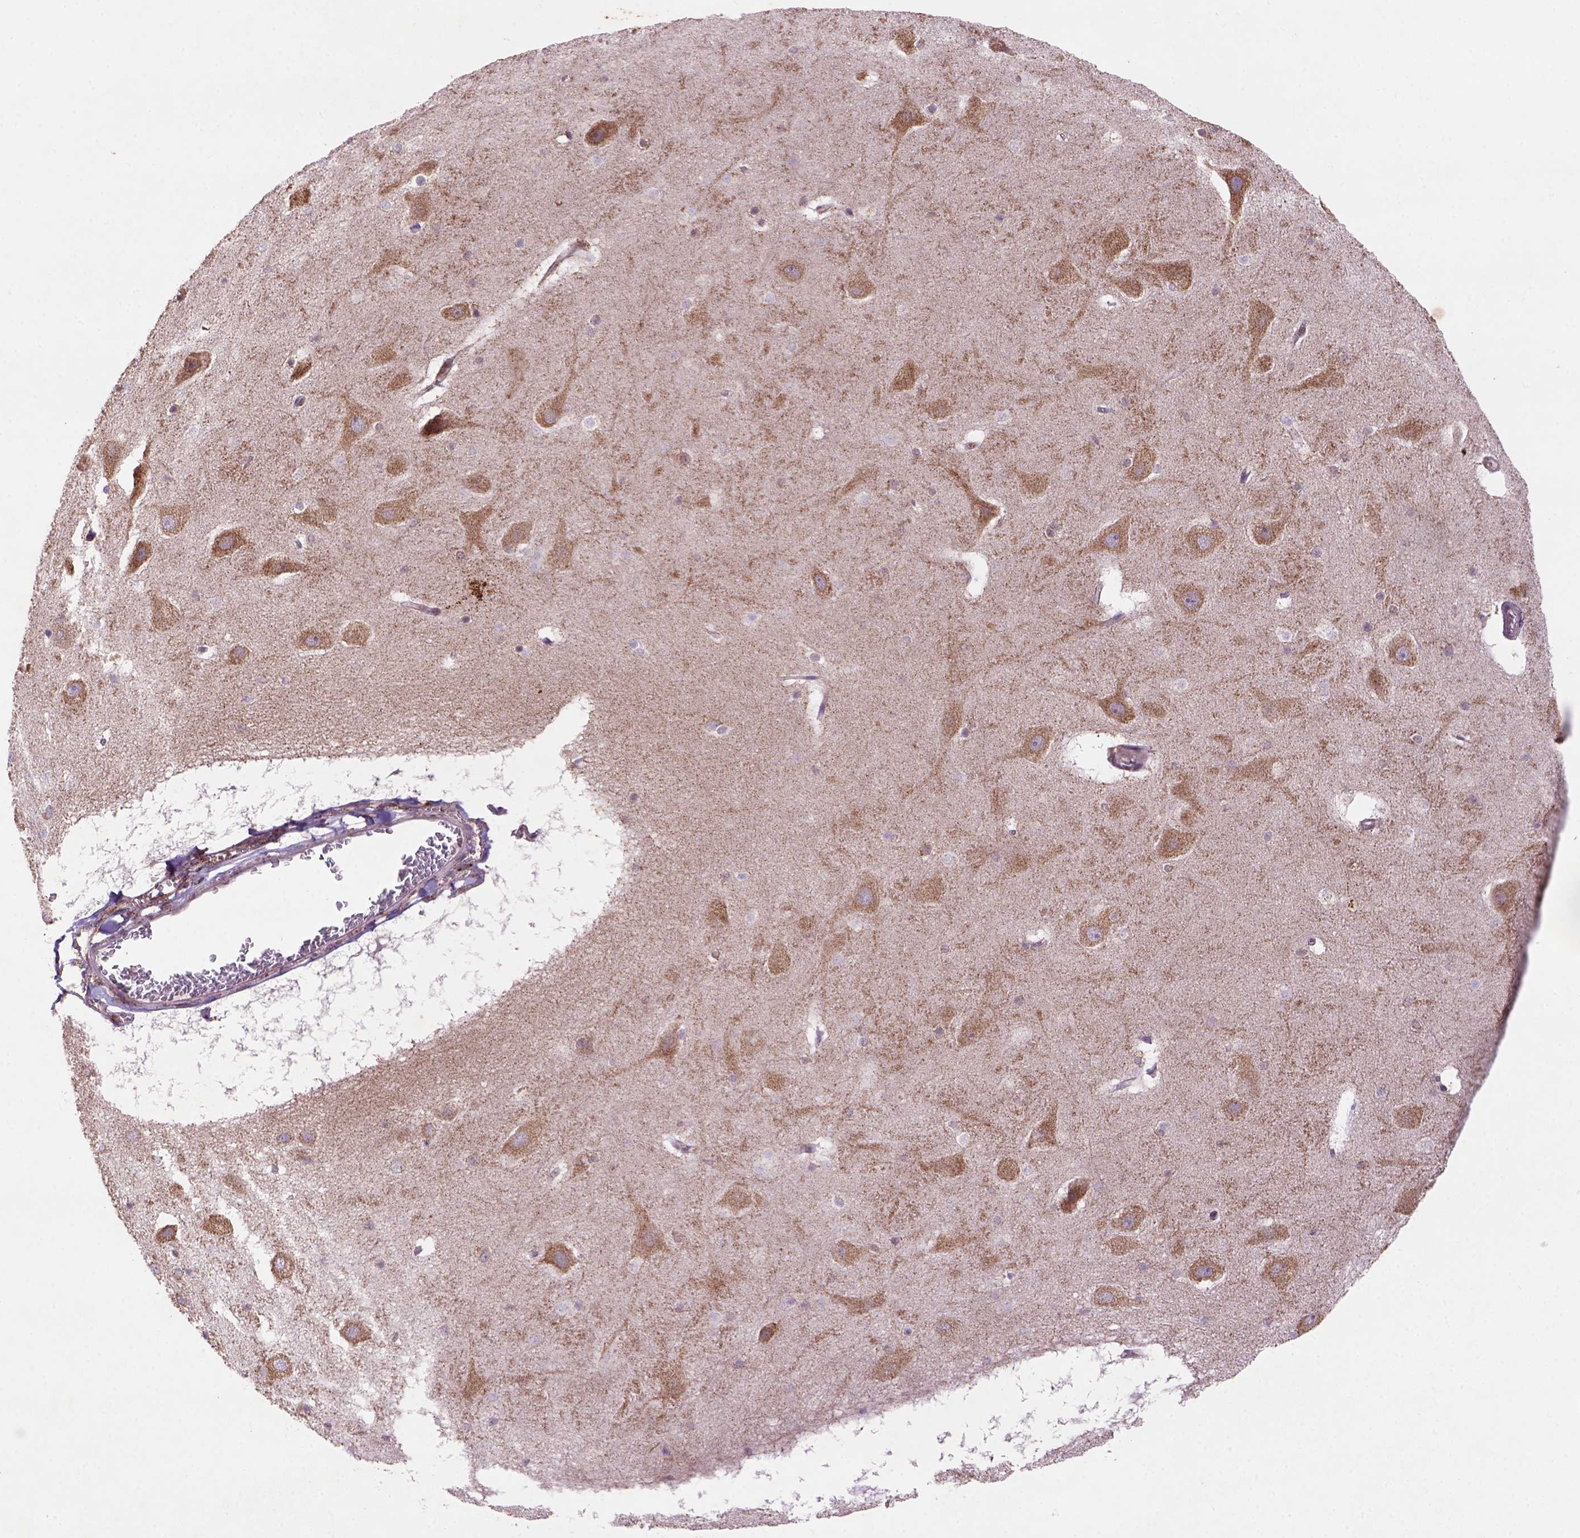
{"staining": {"intensity": "negative", "quantity": "none", "location": "none"}, "tissue": "hippocampus", "cell_type": "Glial cells", "image_type": "normal", "snomed": [{"axis": "morphology", "description": "Normal tissue, NOS"}, {"axis": "topography", "description": "Hippocampus"}], "caption": "This is a histopathology image of immunohistochemistry (IHC) staining of unremarkable hippocampus, which shows no expression in glial cells. (DAB (3,3'-diaminobenzidine) immunohistochemistry with hematoxylin counter stain).", "gene": "FZD7", "patient": {"sex": "male", "age": 45}}